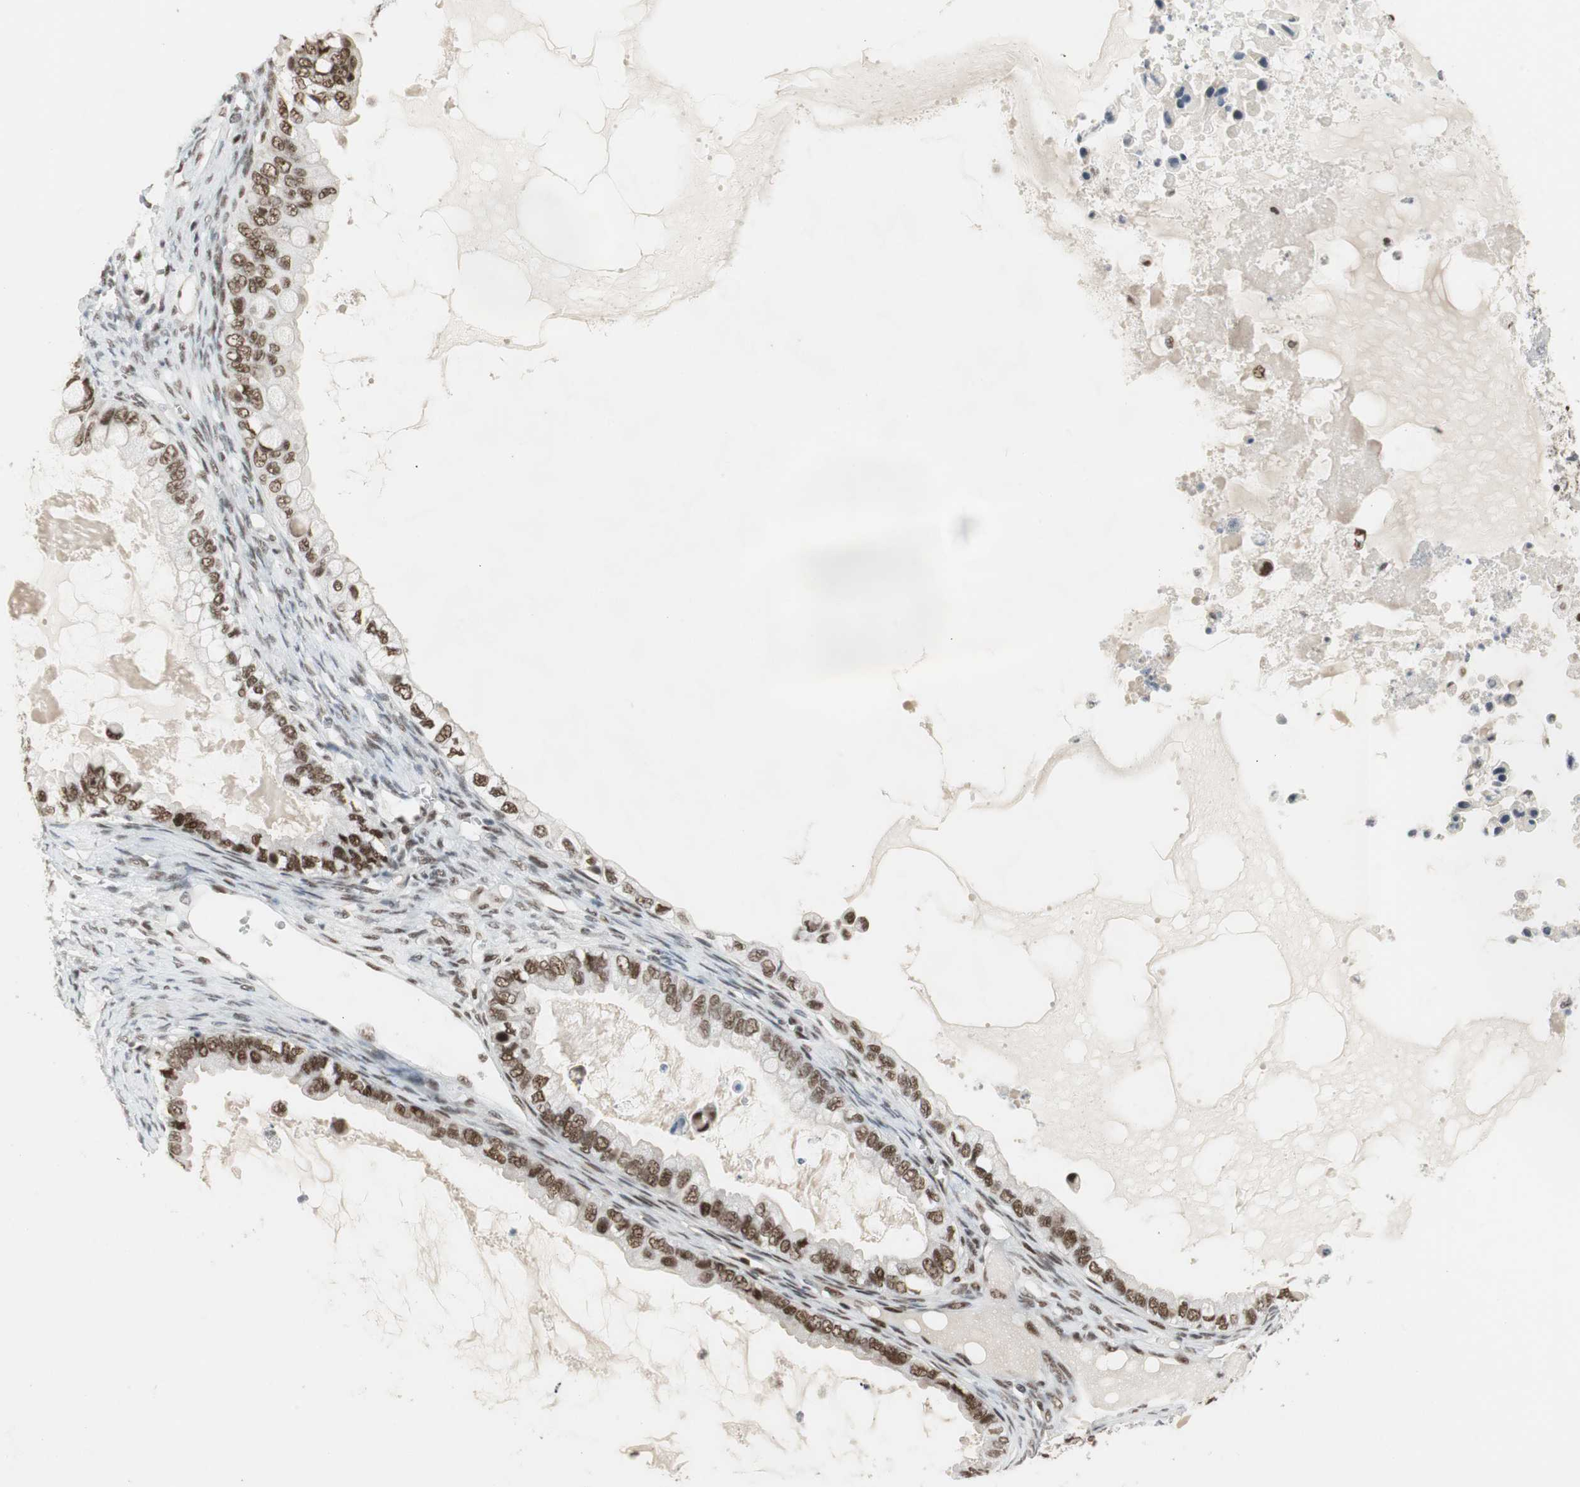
{"staining": {"intensity": "strong", "quantity": ">75%", "location": "nuclear"}, "tissue": "ovarian cancer", "cell_type": "Tumor cells", "image_type": "cancer", "snomed": [{"axis": "morphology", "description": "Cystadenocarcinoma, mucinous, NOS"}, {"axis": "topography", "description": "Ovary"}], "caption": "A brown stain shows strong nuclear positivity of a protein in mucinous cystadenocarcinoma (ovarian) tumor cells.", "gene": "RTF1", "patient": {"sex": "female", "age": 80}}